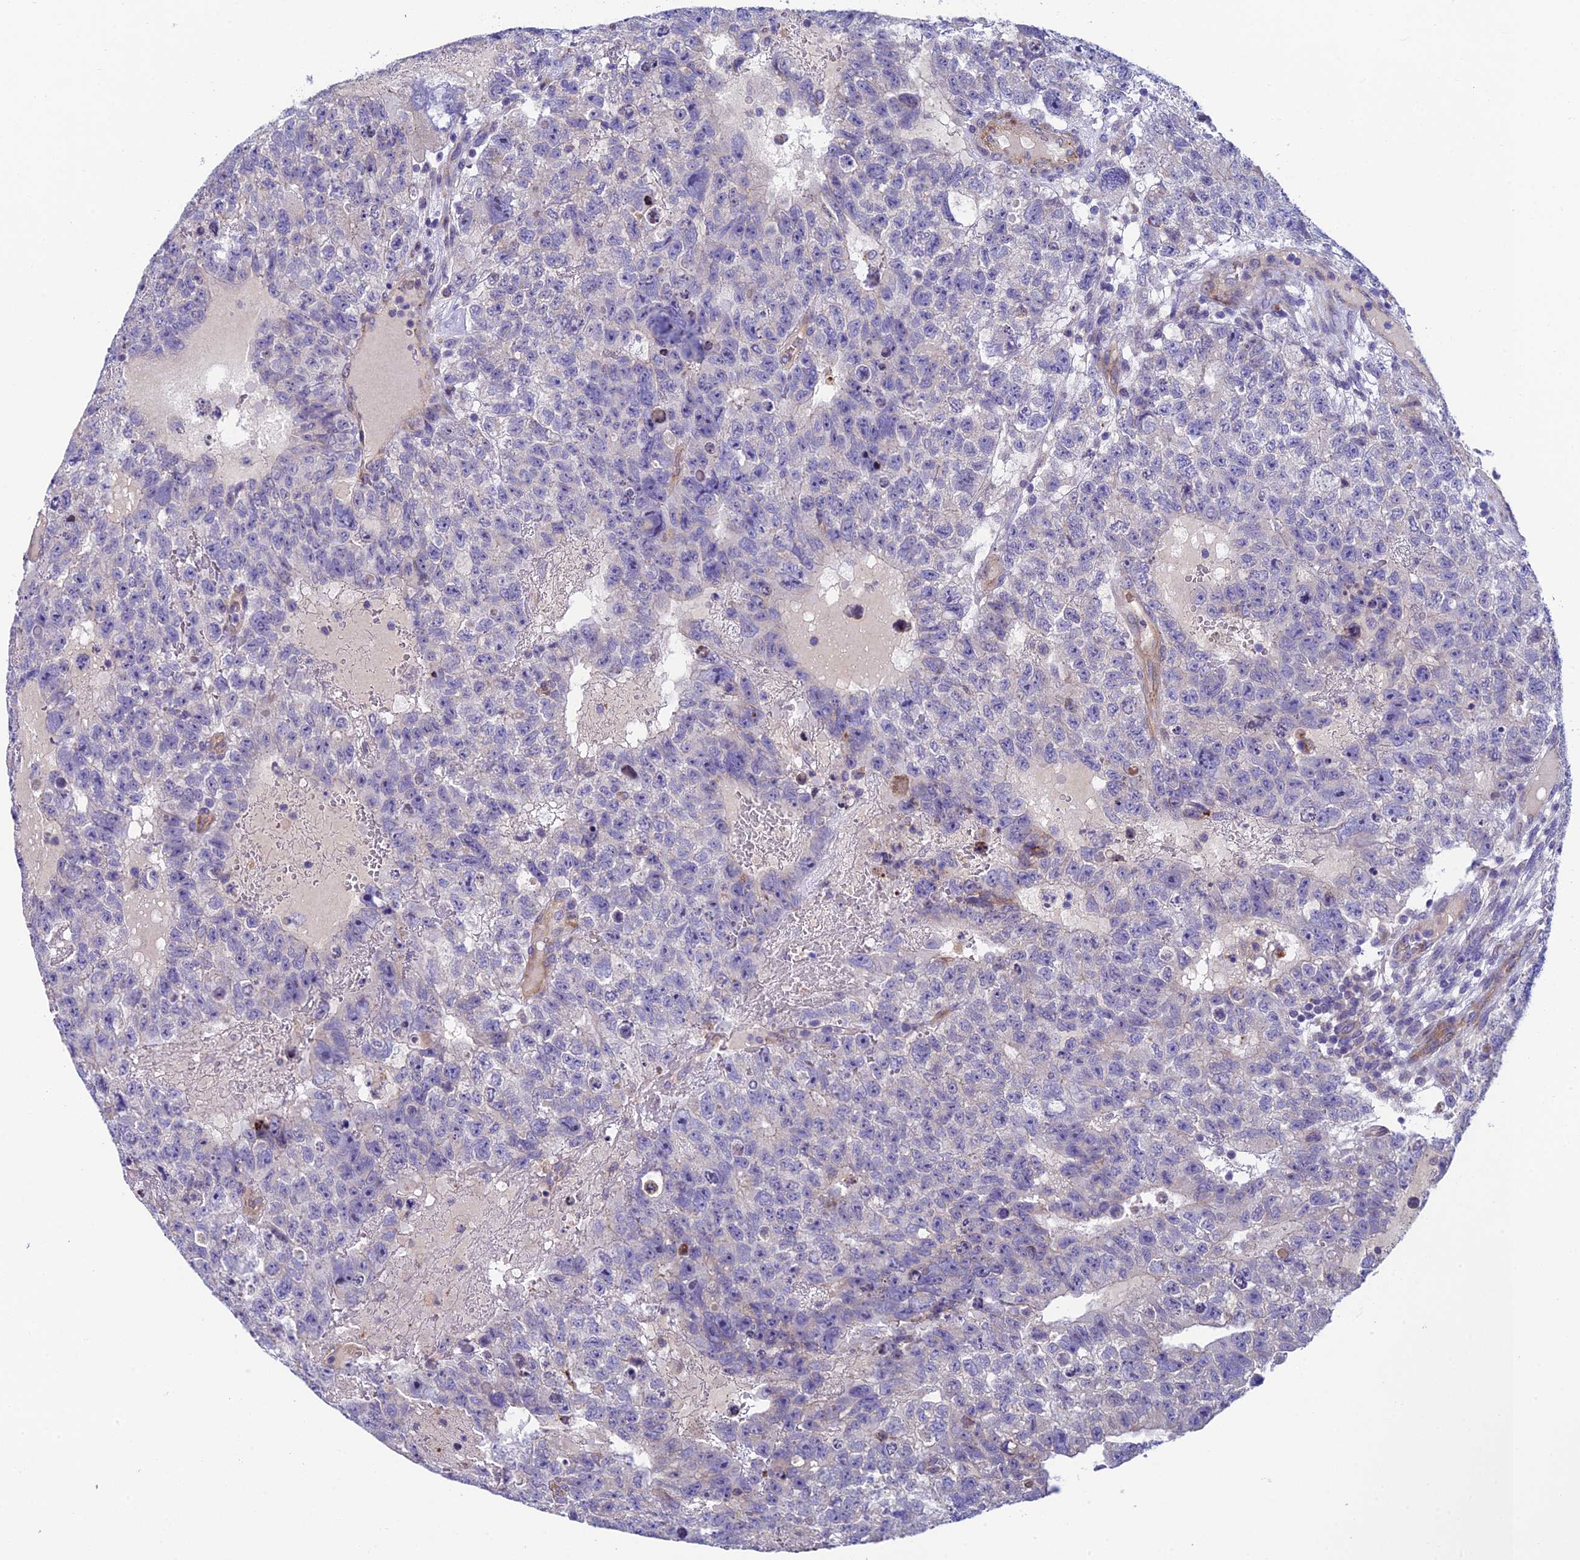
{"staining": {"intensity": "negative", "quantity": "none", "location": "none"}, "tissue": "testis cancer", "cell_type": "Tumor cells", "image_type": "cancer", "snomed": [{"axis": "morphology", "description": "Carcinoma, Embryonal, NOS"}, {"axis": "topography", "description": "Testis"}], "caption": "Tumor cells show no significant protein expression in embryonal carcinoma (testis). (DAB (3,3'-diaminobenzidine) IHC, high magnification).", "gene": "MACIR", "patient": {"sex": "male", "age": 26}}